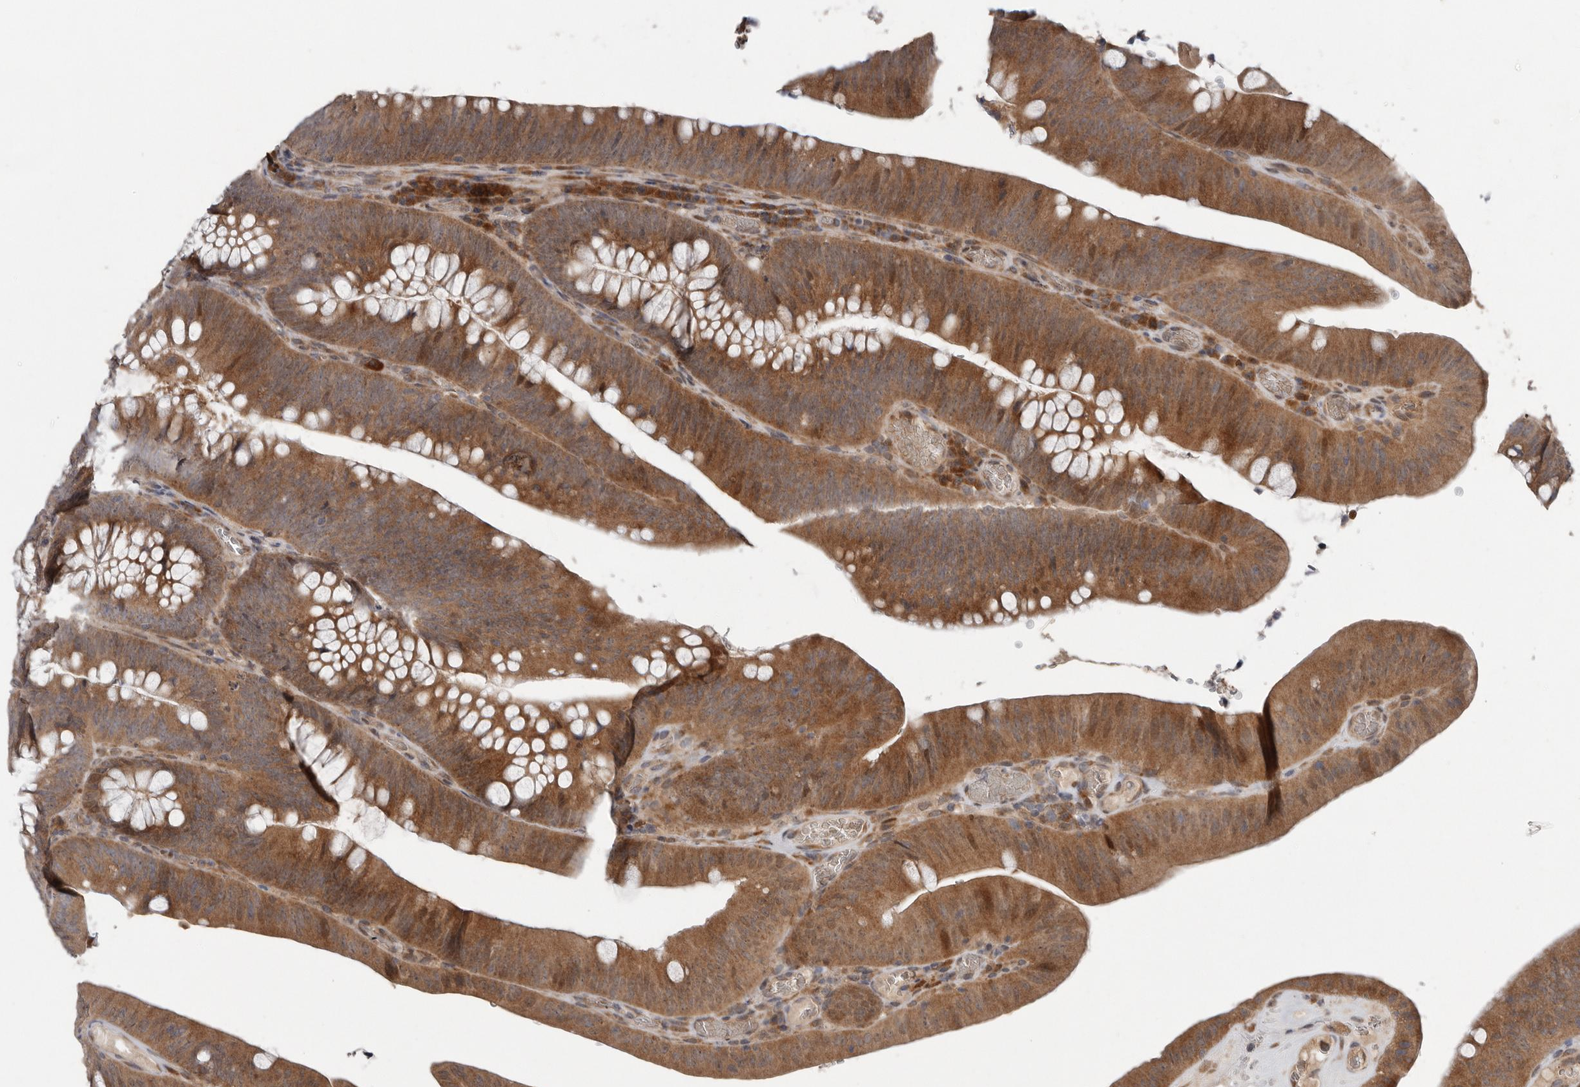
{"staining": {"intensity": "moderate", "quantity": ">75%", "location": "cytoplasmic/membranous"}, "tissue": "colorectal cancer", "cell_type": "Tumor cells", "image_type": "cancer", "snomed": [{"axis": "morphology", "description": "Normal tissue, NOS"}, {"axis": "topography", "description": "Colon"}], "caption": "Moderate cytoplasmic/membranous protein expression is present in approximately >75% of tumor cells in colorectal cancer.", "gene": "CHML", "patient": {"sex": "female", "age": 82}}